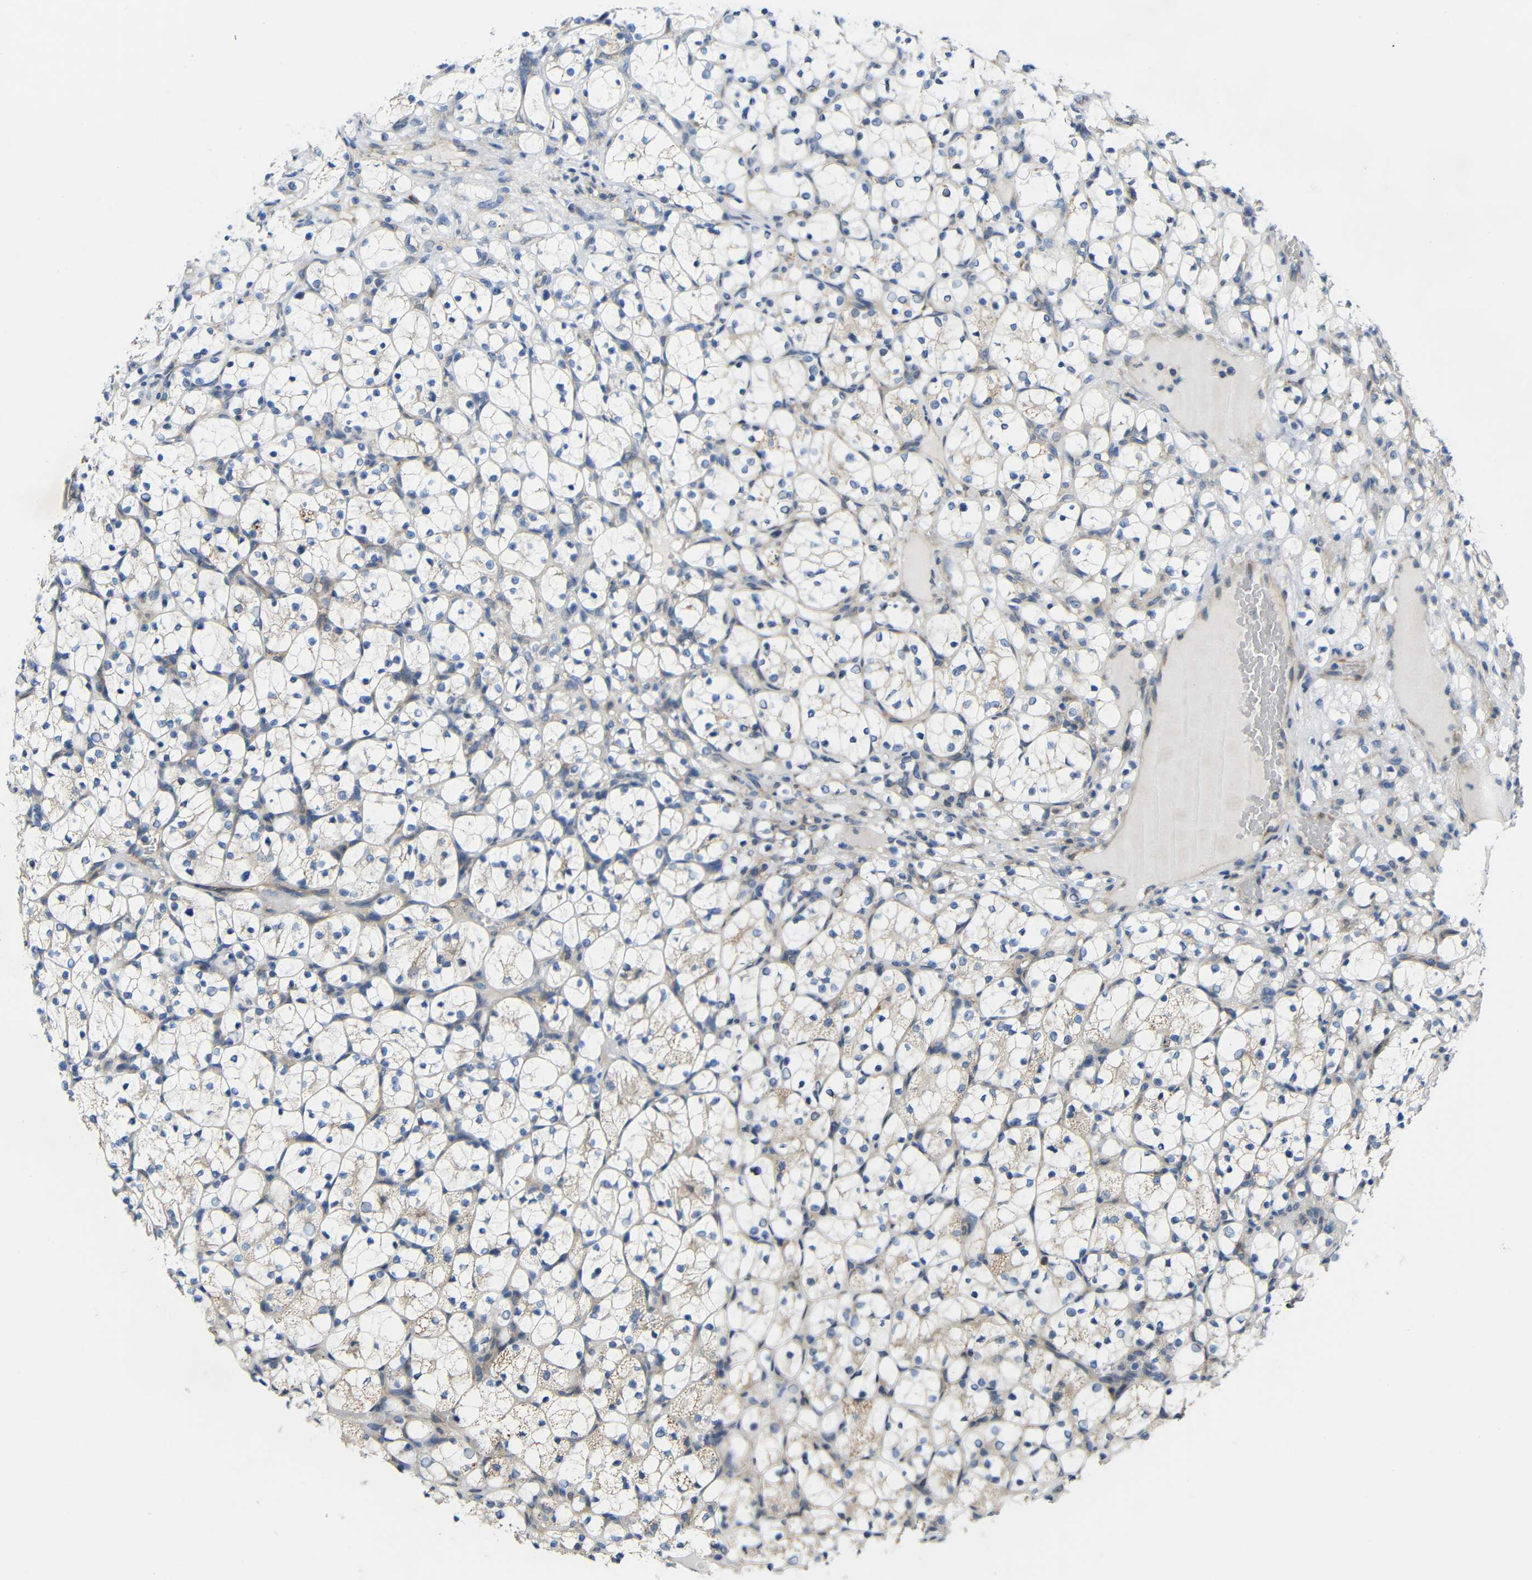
{"staining": {"intensity": "negative", "quantity": "none", "location": "none"}, "tissue": "renal cancer", "cell_type": "Tumor cells", "image_type": "cancer", "snomed": [{"axis": "morphology", "description": "Adenocarcinoma, NOS"}, {"axis": "topography", "description": "Kidney"}], "caption": "Tumor cells show no significant protein expression in renal cancer (adenocarcinoma).", "gene": "TMEM25", "patient": {"sex": "female", "age": 69}}